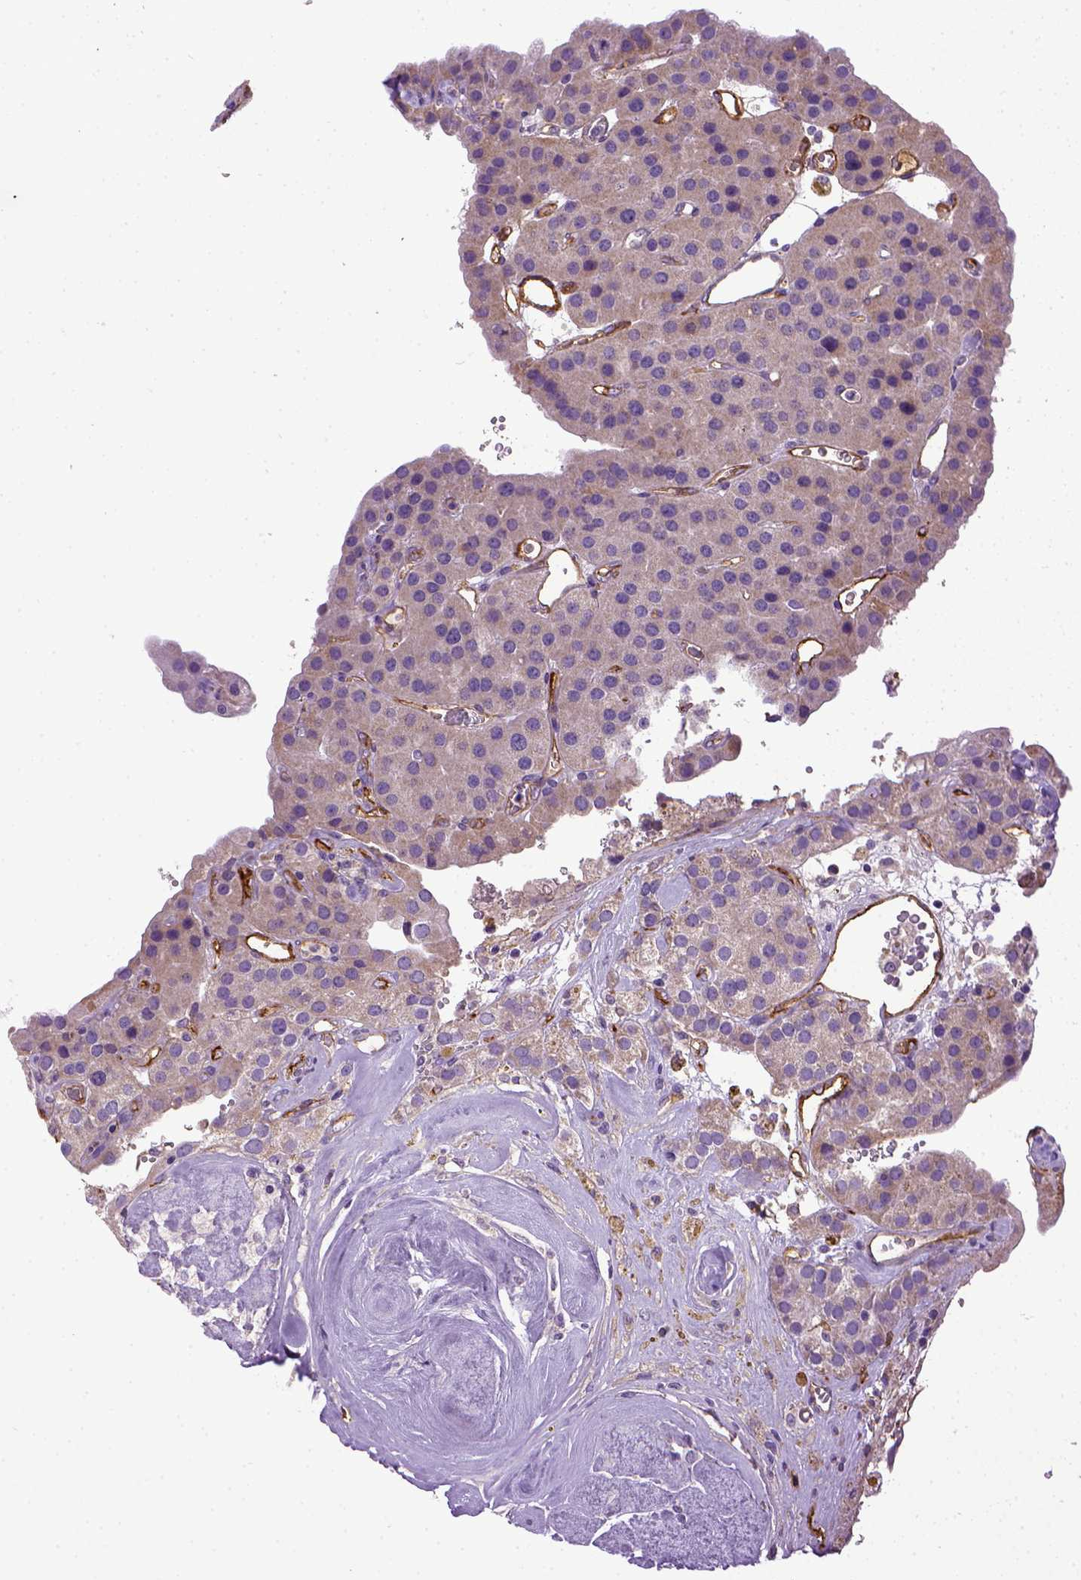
{"staining": {"intensity": "weak", "quantity": ">75%", "location": "cytoplasmic/membranous"}, "tissue": "parathyroid gland", "cell_type": "Glandular cells", "image_type": "normal", "snomed": [{"axis": "morphology", "description": "Normal tissue, NOS"}, {"axis": "morphology", "description": "Adenoma, NOS"}, {"axis": "topography", "description": "Parathyroid gland"}], "caption": "A histopathology image showing weak cytoplasmic/membranous staining in approximately >75% of glandular cells in unremarkable parathyroid gland, as visualized by brown immunohistochemical staining.", "gene": "ENG", "patient": {"sex": "female", "age": 86}}